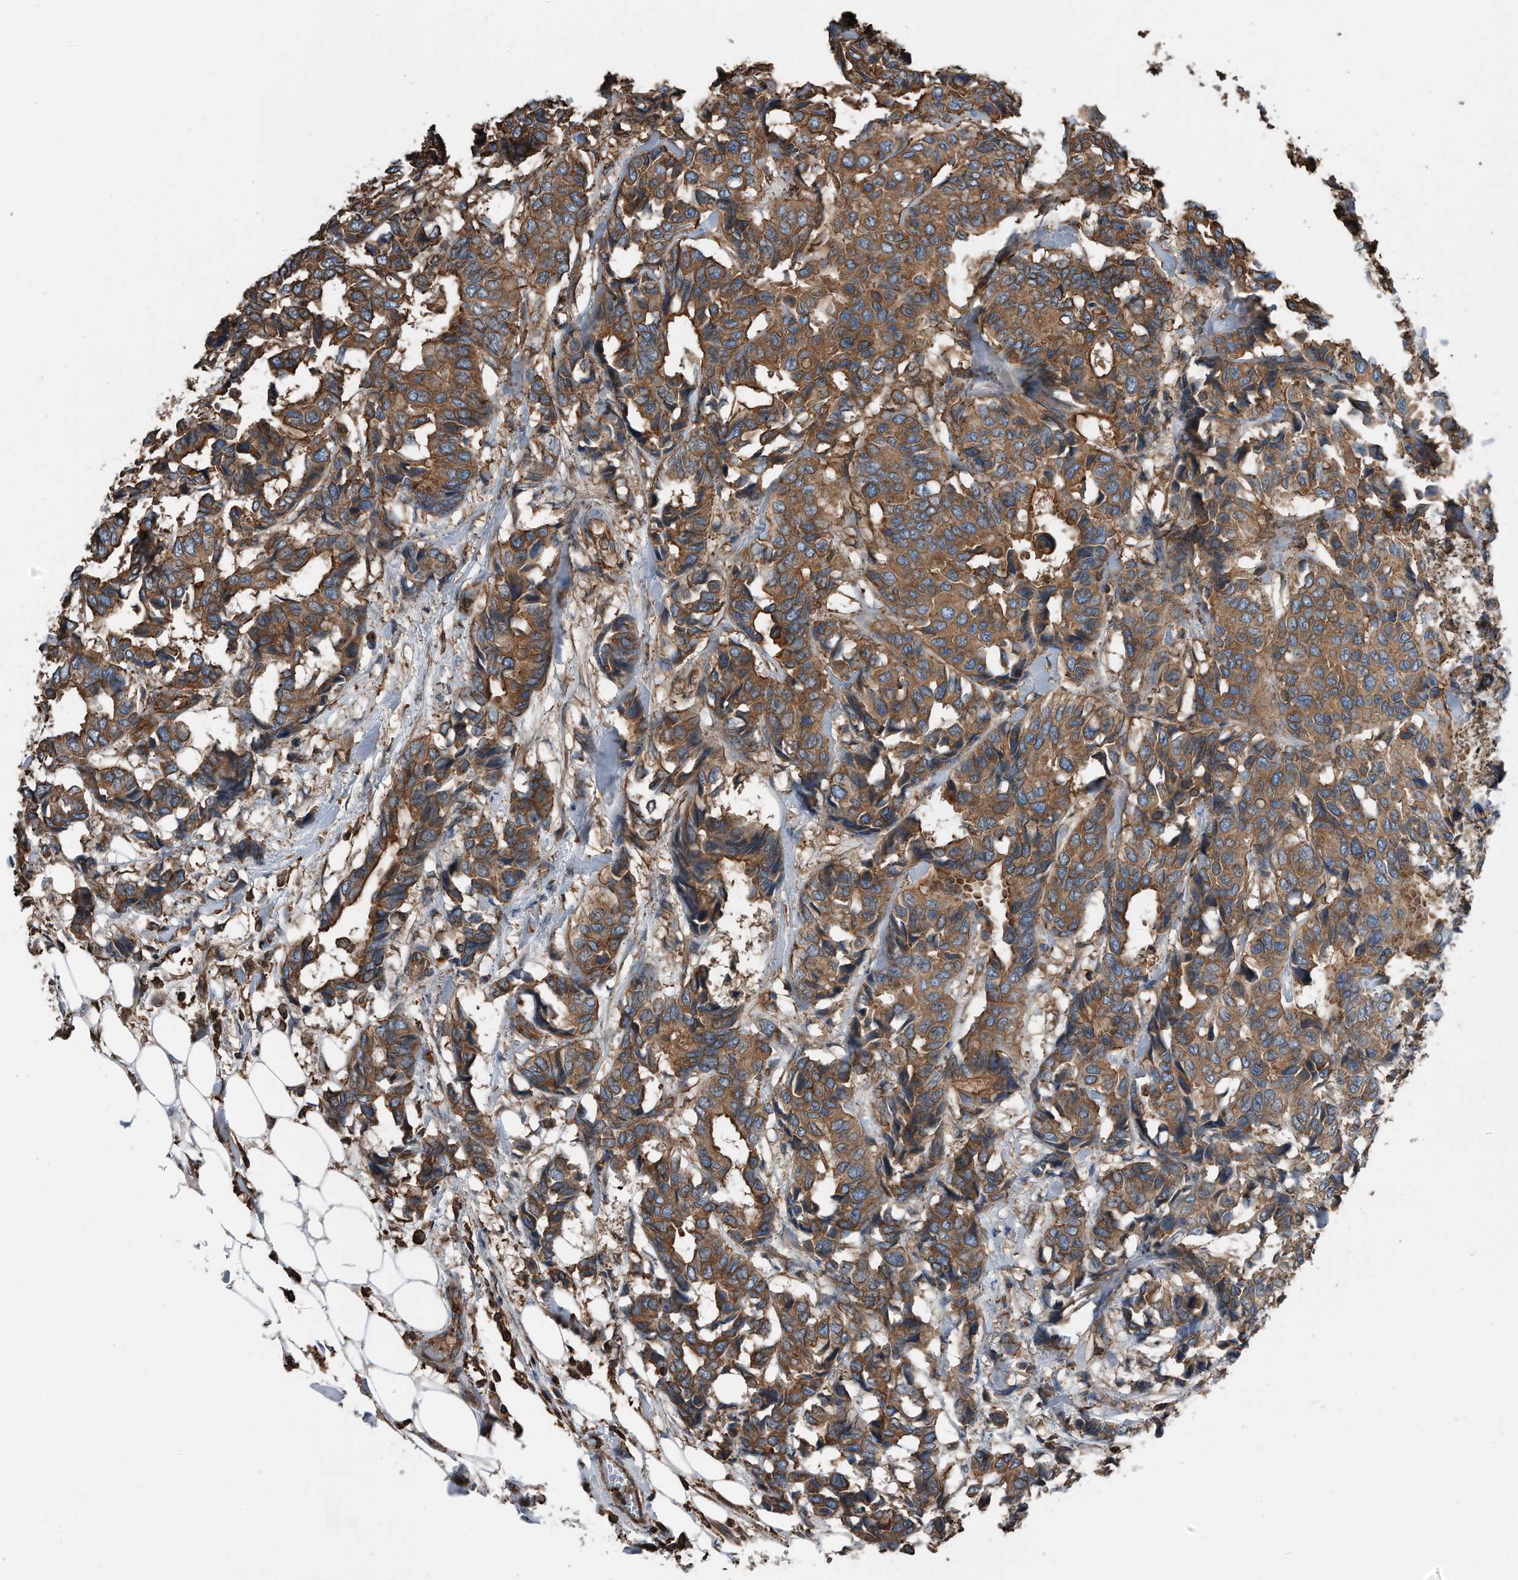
{"staining": {"intensity": "moderate", "quantity": ">75%", "location": "cytoplasmic/membranous"}, "tissue": "breast cancer", "cell_type": "Tumor cells", "image_type": "cancer", "snomed": [{"axis": "morphology", "description": "Duct carcinoma"}, {"axis": "topography", "description": "Breast"}], "caption": "A medium amount of moderate cytoplasmic/membranous staining is appreciated in about >75% of tumor cells in breast infiltrating ductal carcinoma tissue.", "gene": "RSPO3", "patient": {"sex": "female", "age": 87}}